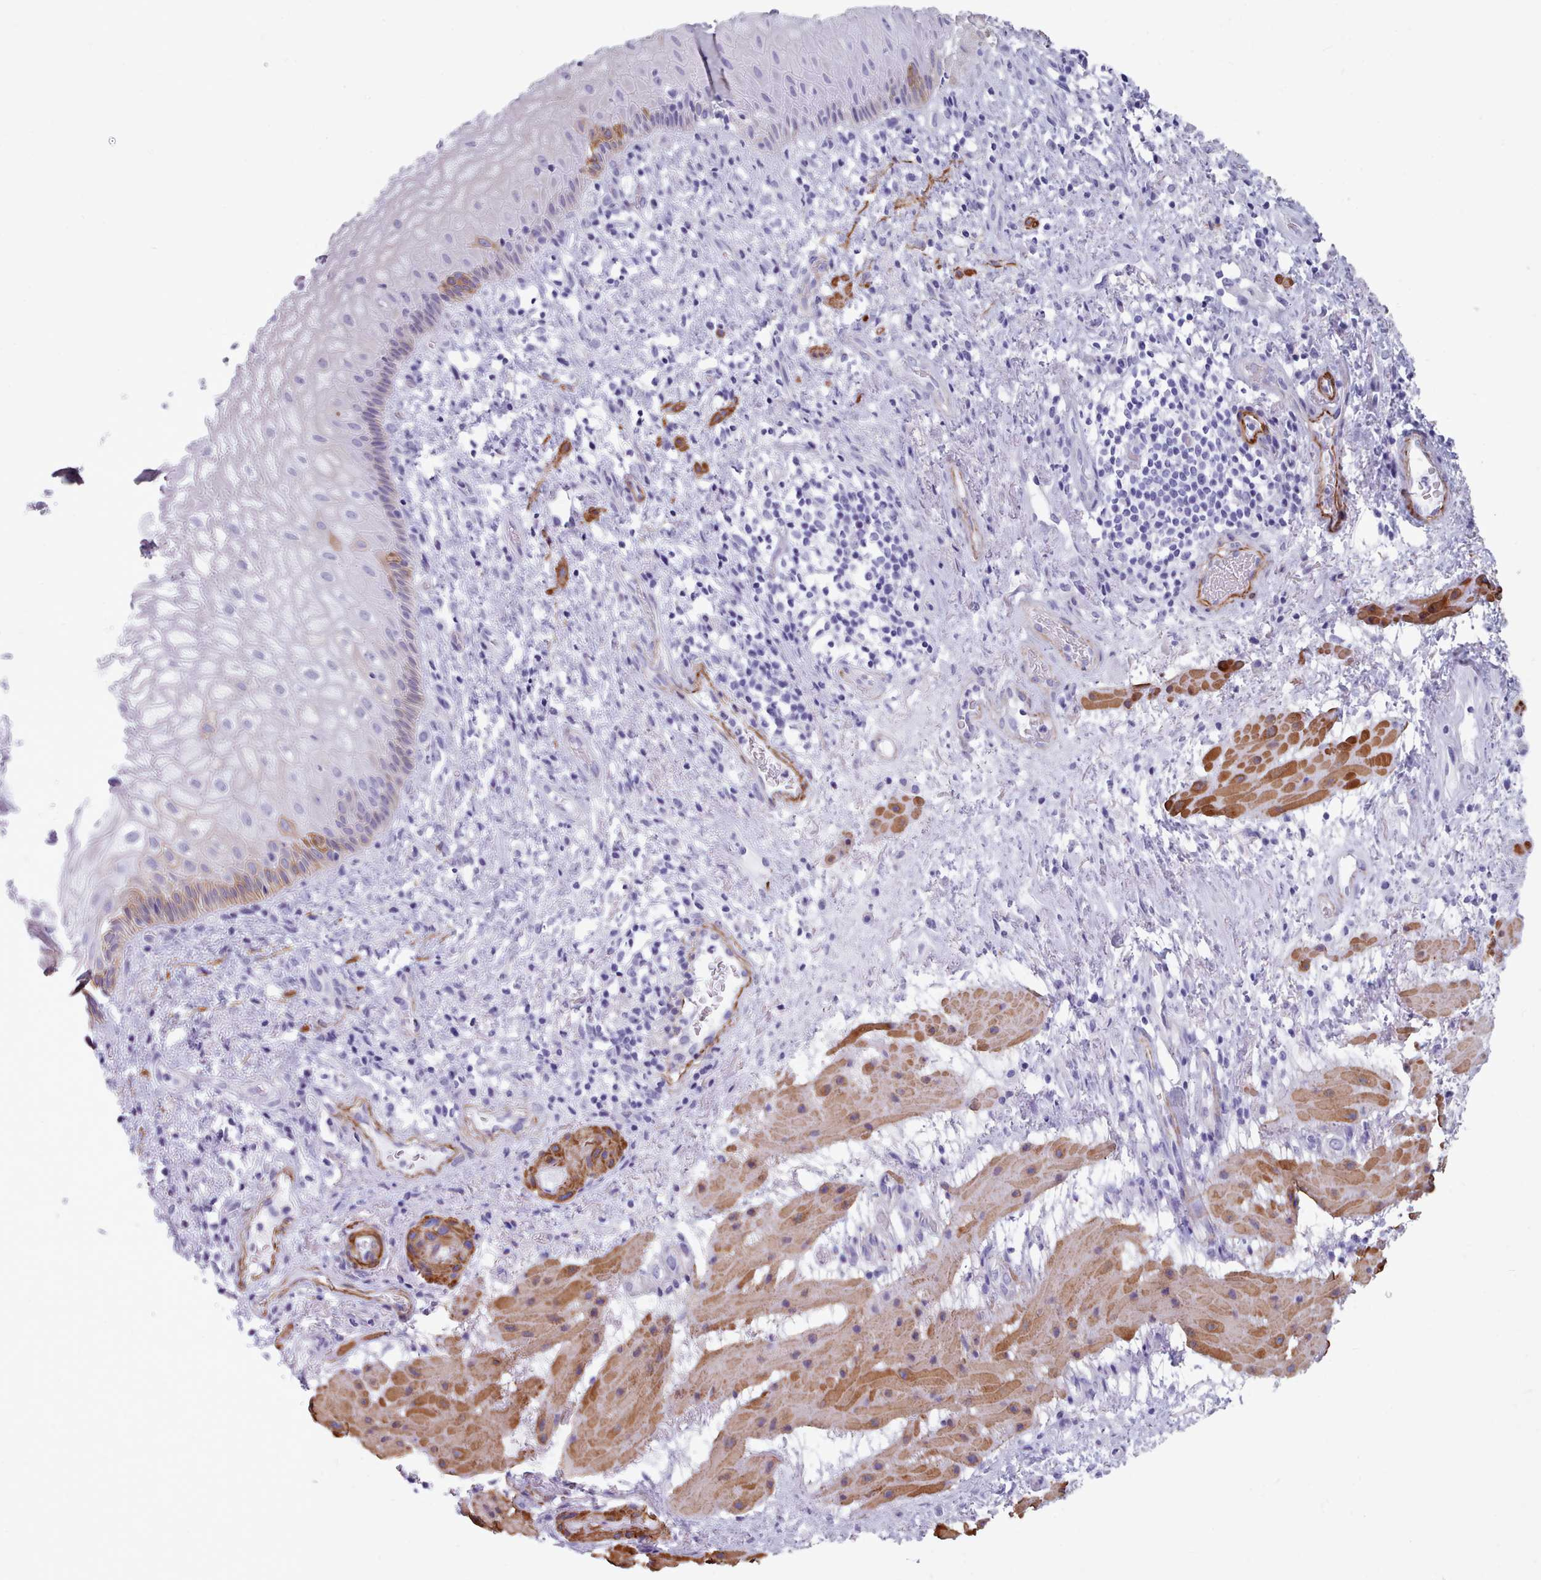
{"staining": {"intensity": "moderate", "quantity": "<25%", "location": "cytoplasmic/membranous"}, "tissue": "esophagus", "cell_type": "Squamous epithelial cells", "image_type": "normal", "snomed": [{"axis": "morphology", "description": "Normal tissue, NOS"}, {"axis": "topography", "description": "Esophagus"}], "caption": "Esophagus stained for a protein (brown) shows moderate cytoplasmic/membranous positive expression in approximately <25% of squamous epithelial cells.", "gene": "FPGS", "patient": {"sex": "female", "age": 75}}